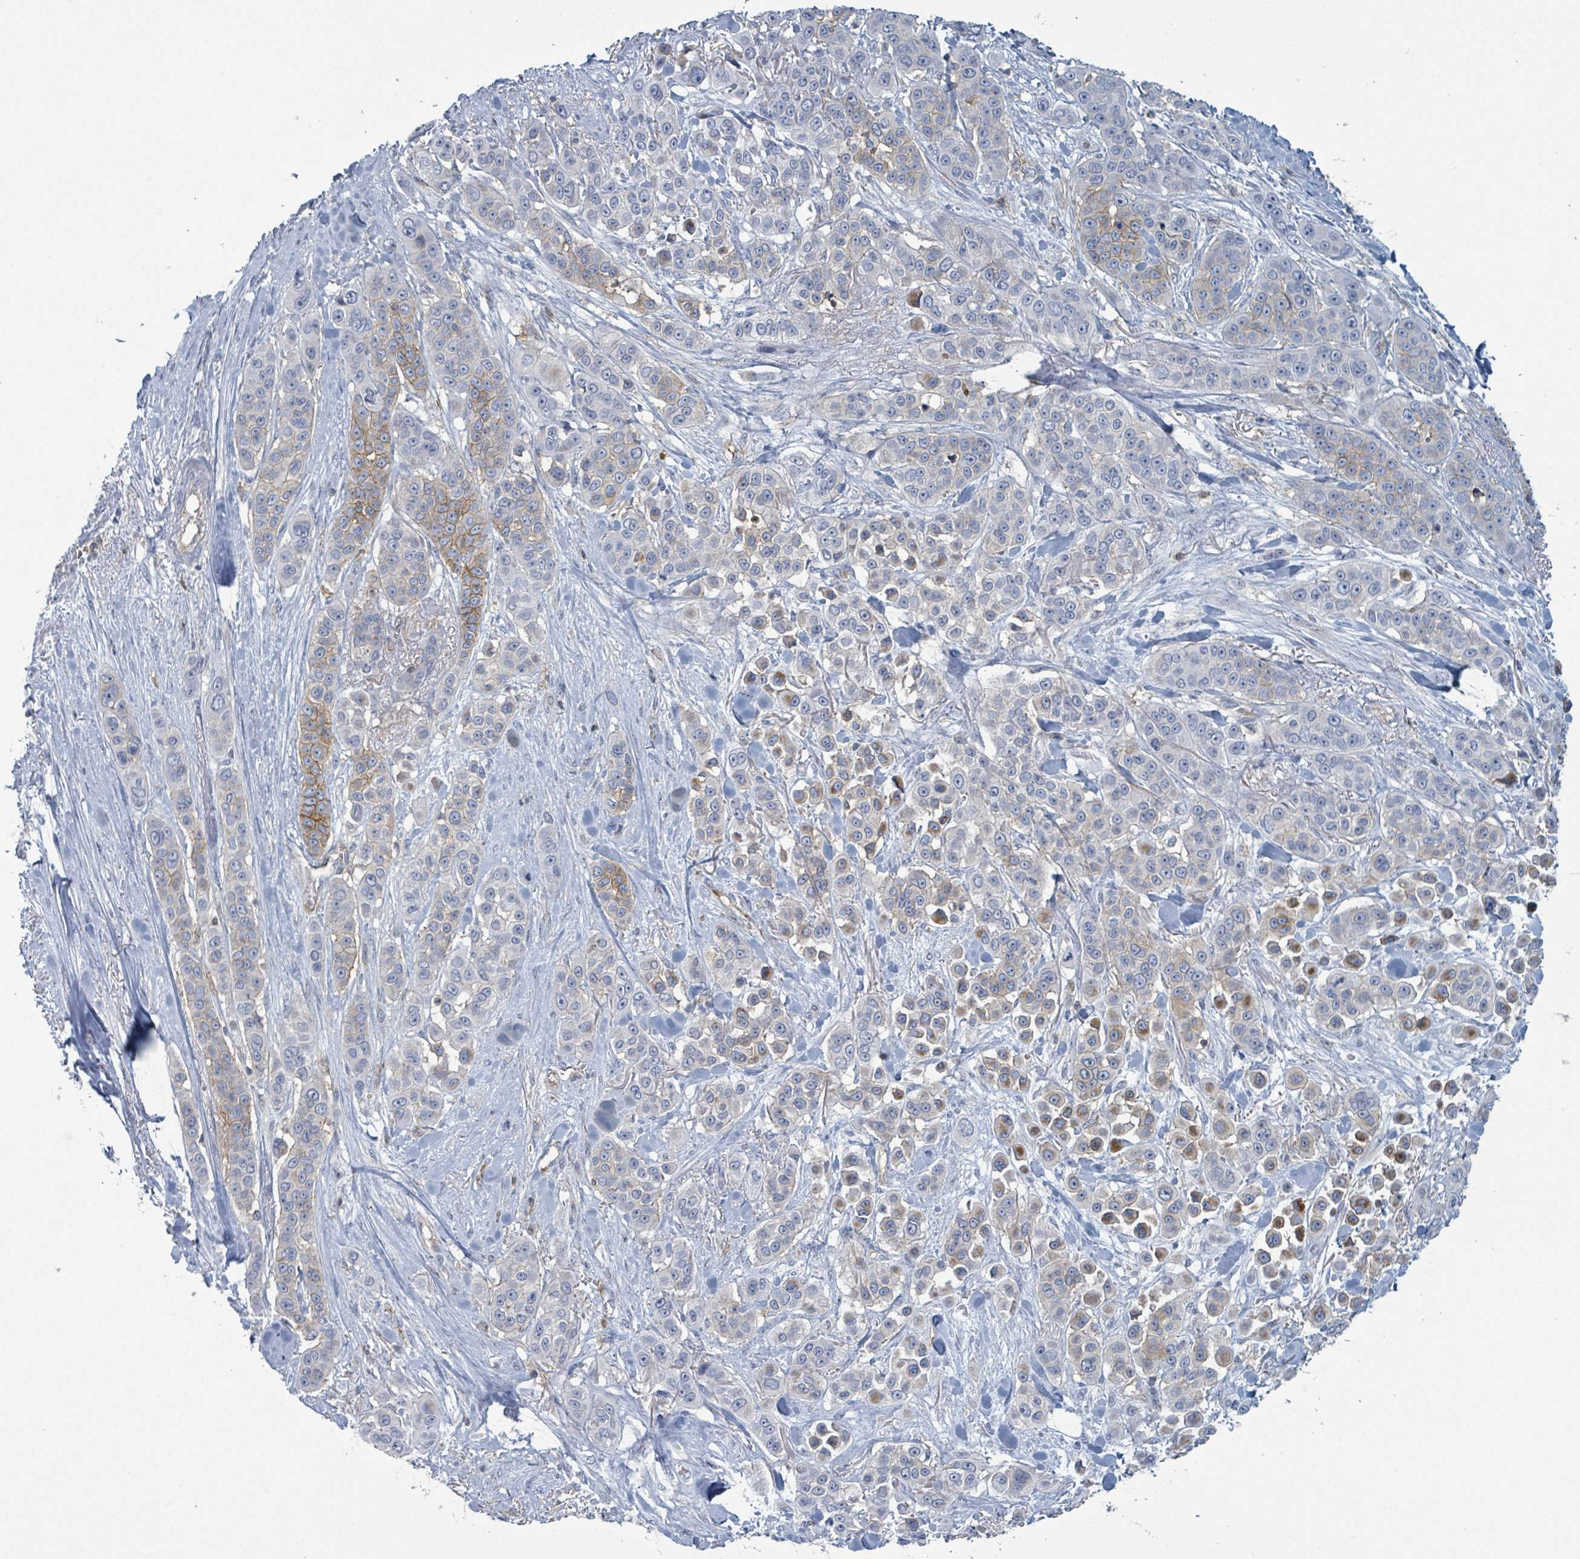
{"staining": {"intensity": "moderate", "quantity": "<25%", "location": "cytoplasmic/membranous"}, "tissue": "skin cancer", "cell_type": "Tumor cells", "image_type": "cancer", "snomed": [{"axis": "morphology", "description": "Squamous cell carcinoma, NOS"}, {"axis": "topography", "description": "Skin"}], "caption": "The immunohistochemical stain highlights moderate cytoplasmic/membranous positivity in tumor cells of skin squamous cell carcinoma tissue.", "gene": "TNFRSF14", "patient": {"sex": "male", "age": 67}}